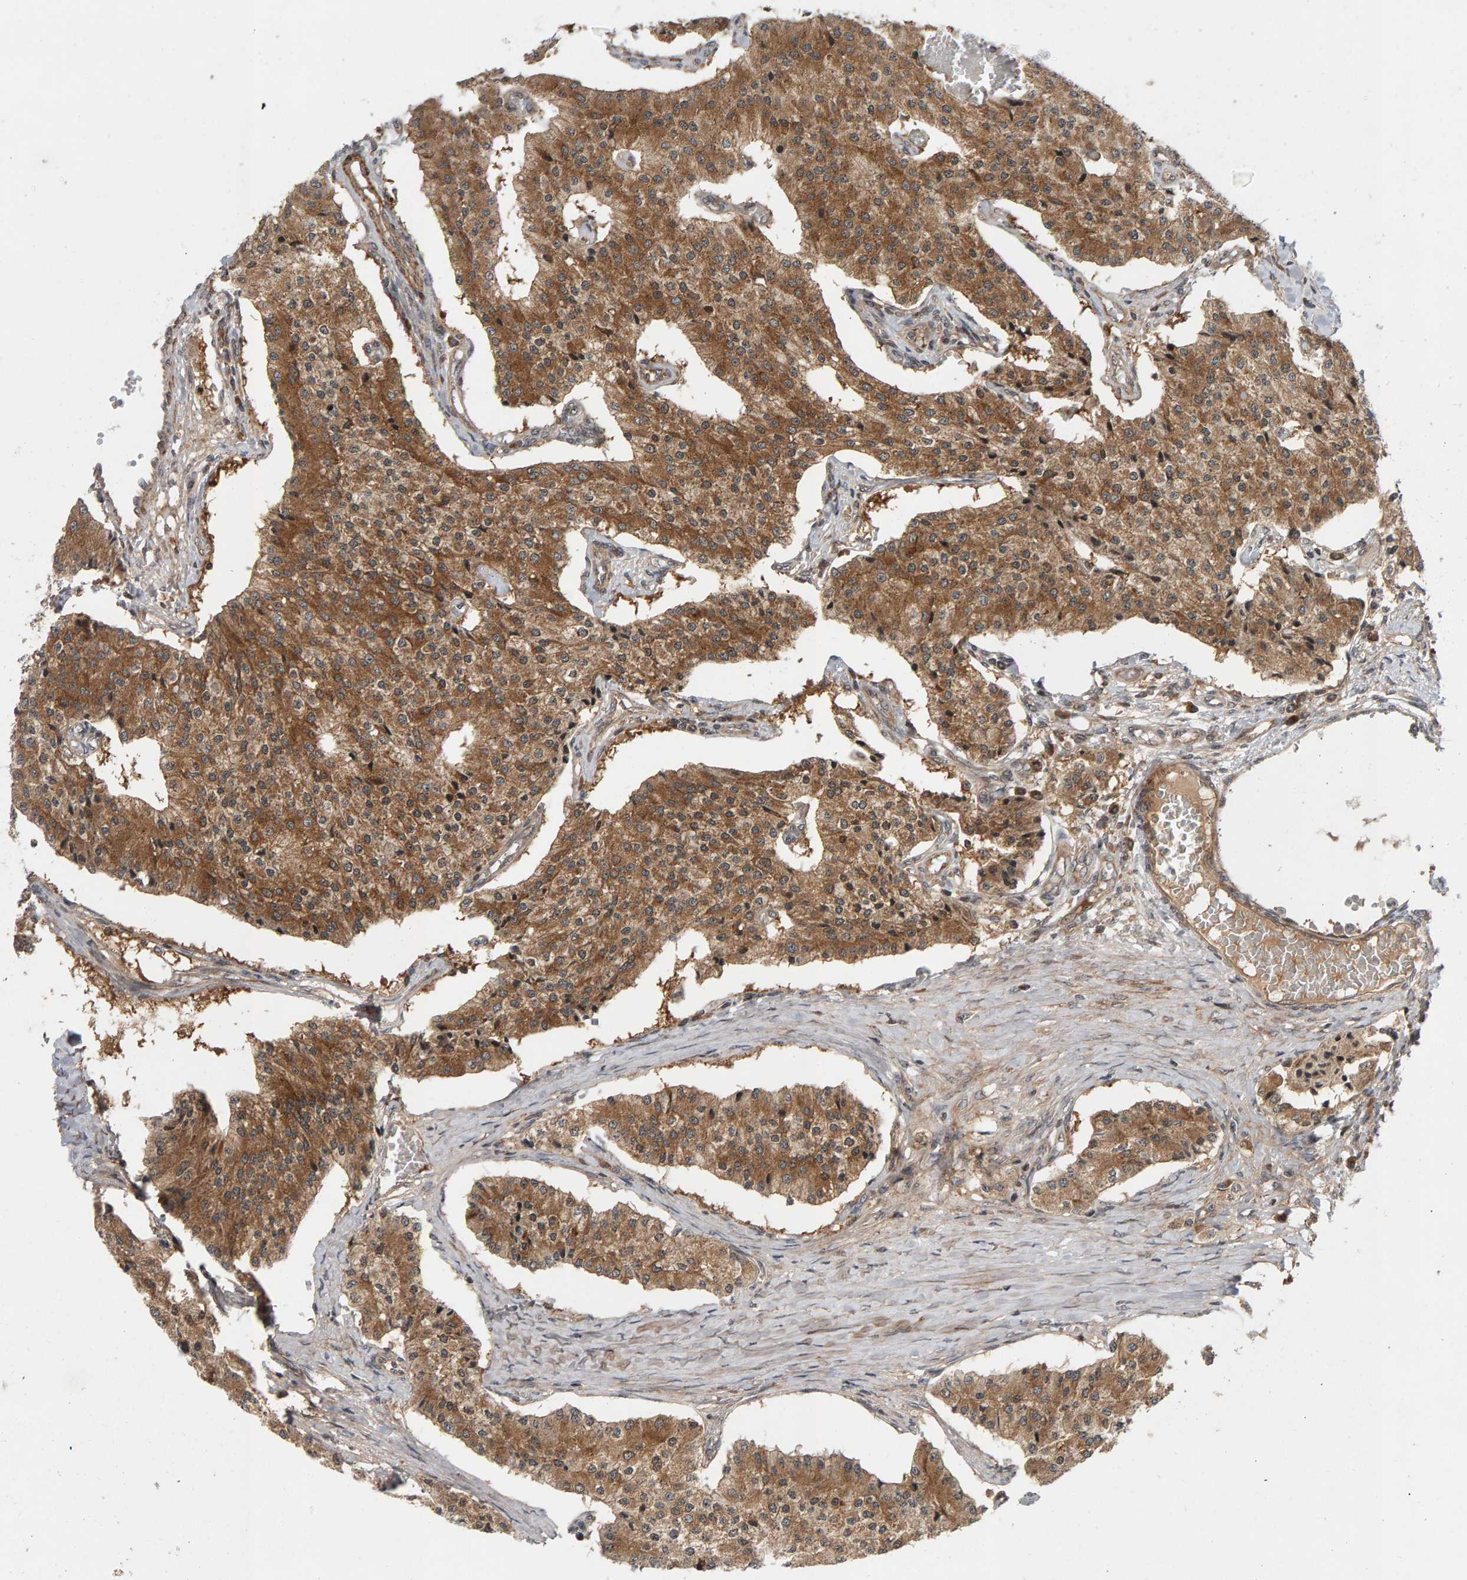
{"staining": {"intensity": "moderate", "quantity": ">75%", "location": "cytoplasmic/membranous"}, "tissue": "carcinoid", "cell_type": "Tumor cells", "image_type": "cancer", "snomed": [{"axis": "morphology", "description": "Carcinoid, malignant, NOS"}, {"axis": "topography", "description": "Colon"}], "caption": "Carcinoid tissue reveals moderate cytoplasmic/membranous expression in approximately >75% of tumor cells, visualized by immunohistochemistry.", "gene": "BAHCC1", "patient": {"sex": "female", "age": 52}}